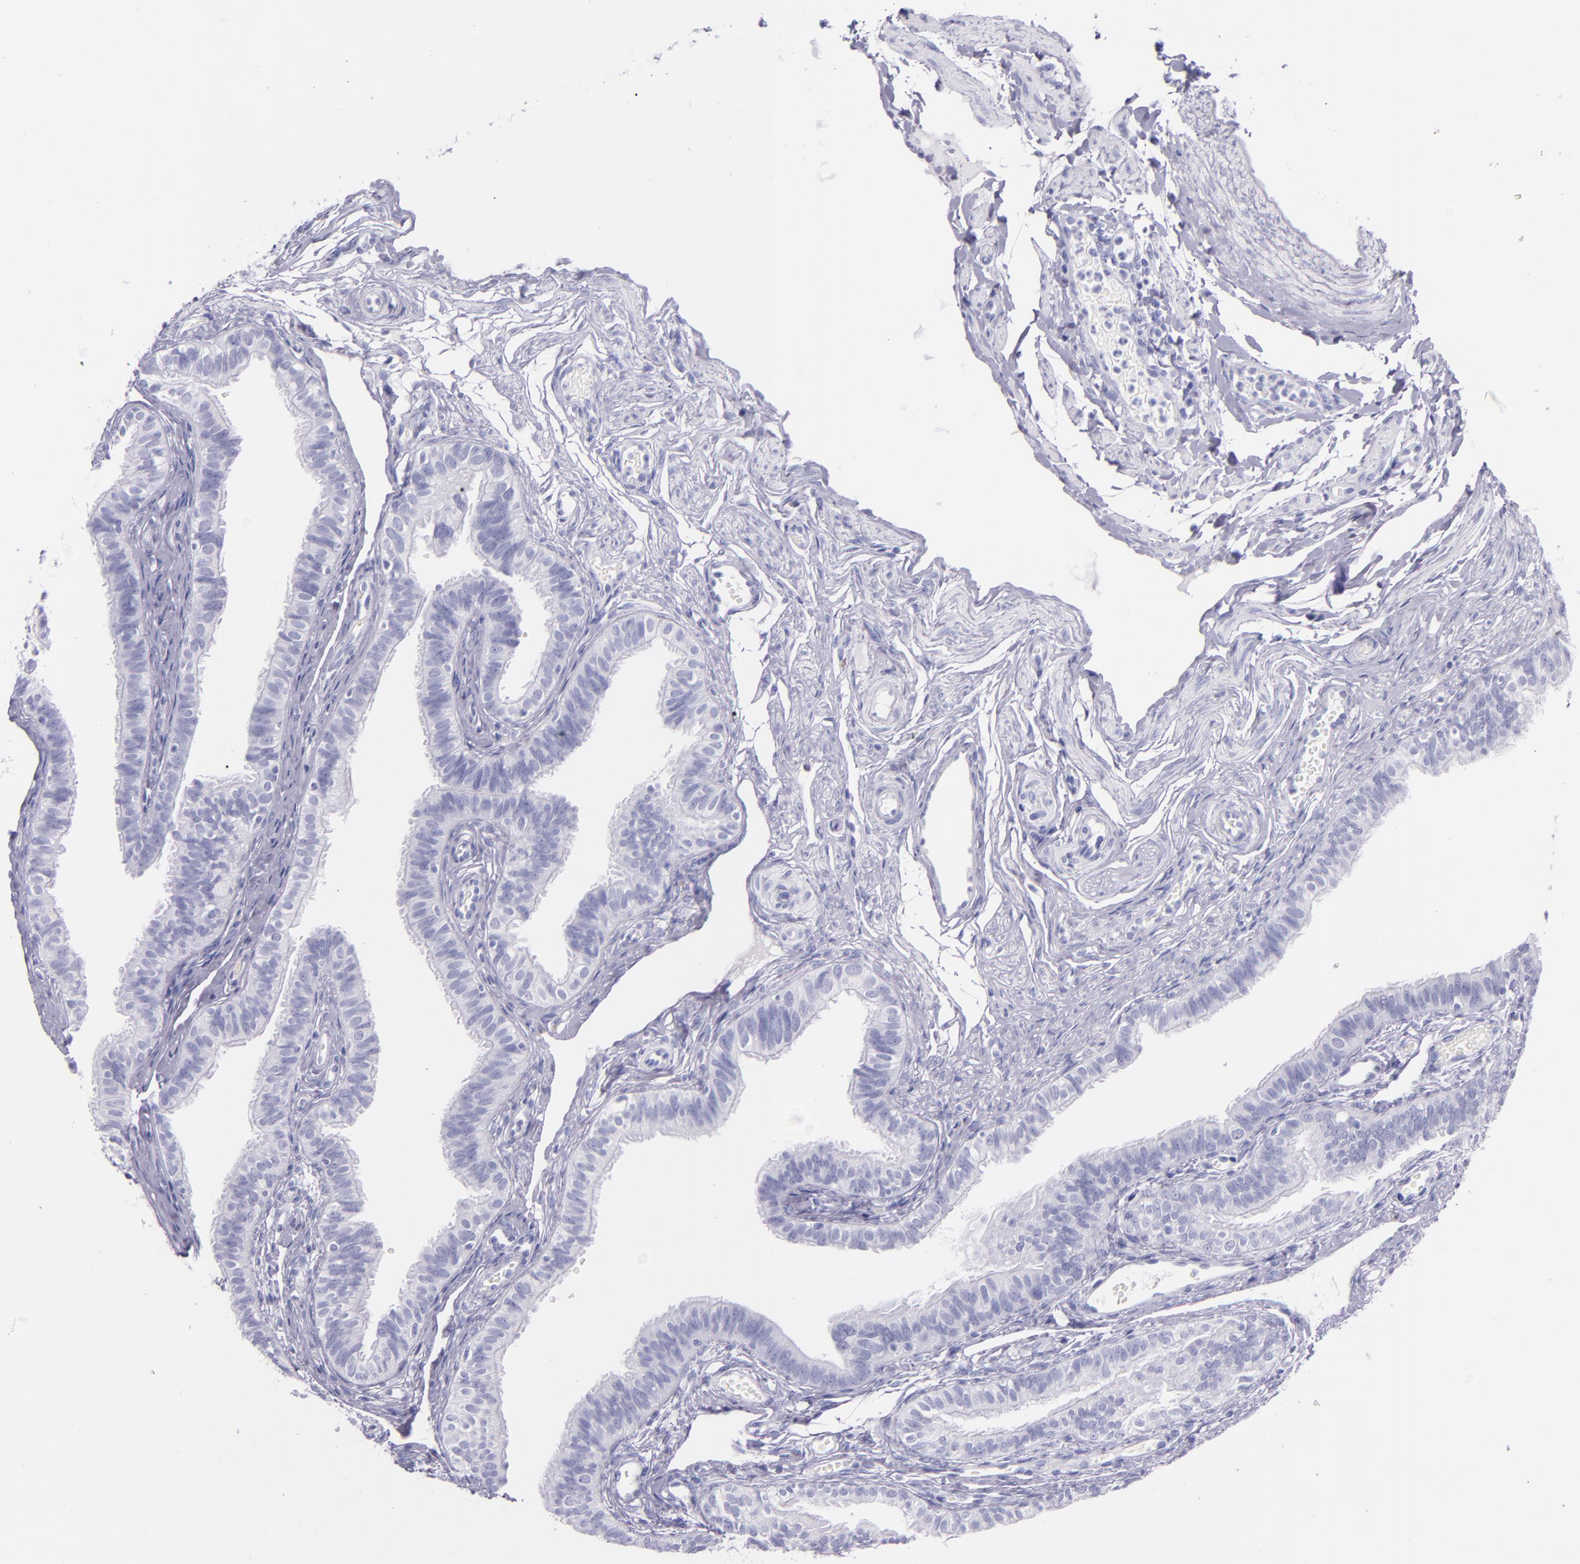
{"staining": {"intensity": "negative", "quantity": "none", "location": "none"}, "tissue": "fallopian tube", "cell_type": "Glandular cells", "image_type": "normal", "snomed": [{"axis": "morphology", "description": "Normal tissue, NOS"}, {"axis": "morphology", "description": "Dermoid, NOS"}, {"axis": "topography", "description": "Fallopian tube"}], "caption": "A high-resolution histopathology image shows immunohistochemistry (IHC) staining of benign fallopian tube, which exhibits no significant staining in glandular cells.", "gene": "SFTPB", "patient": {"sex": "female", "age": 33}}